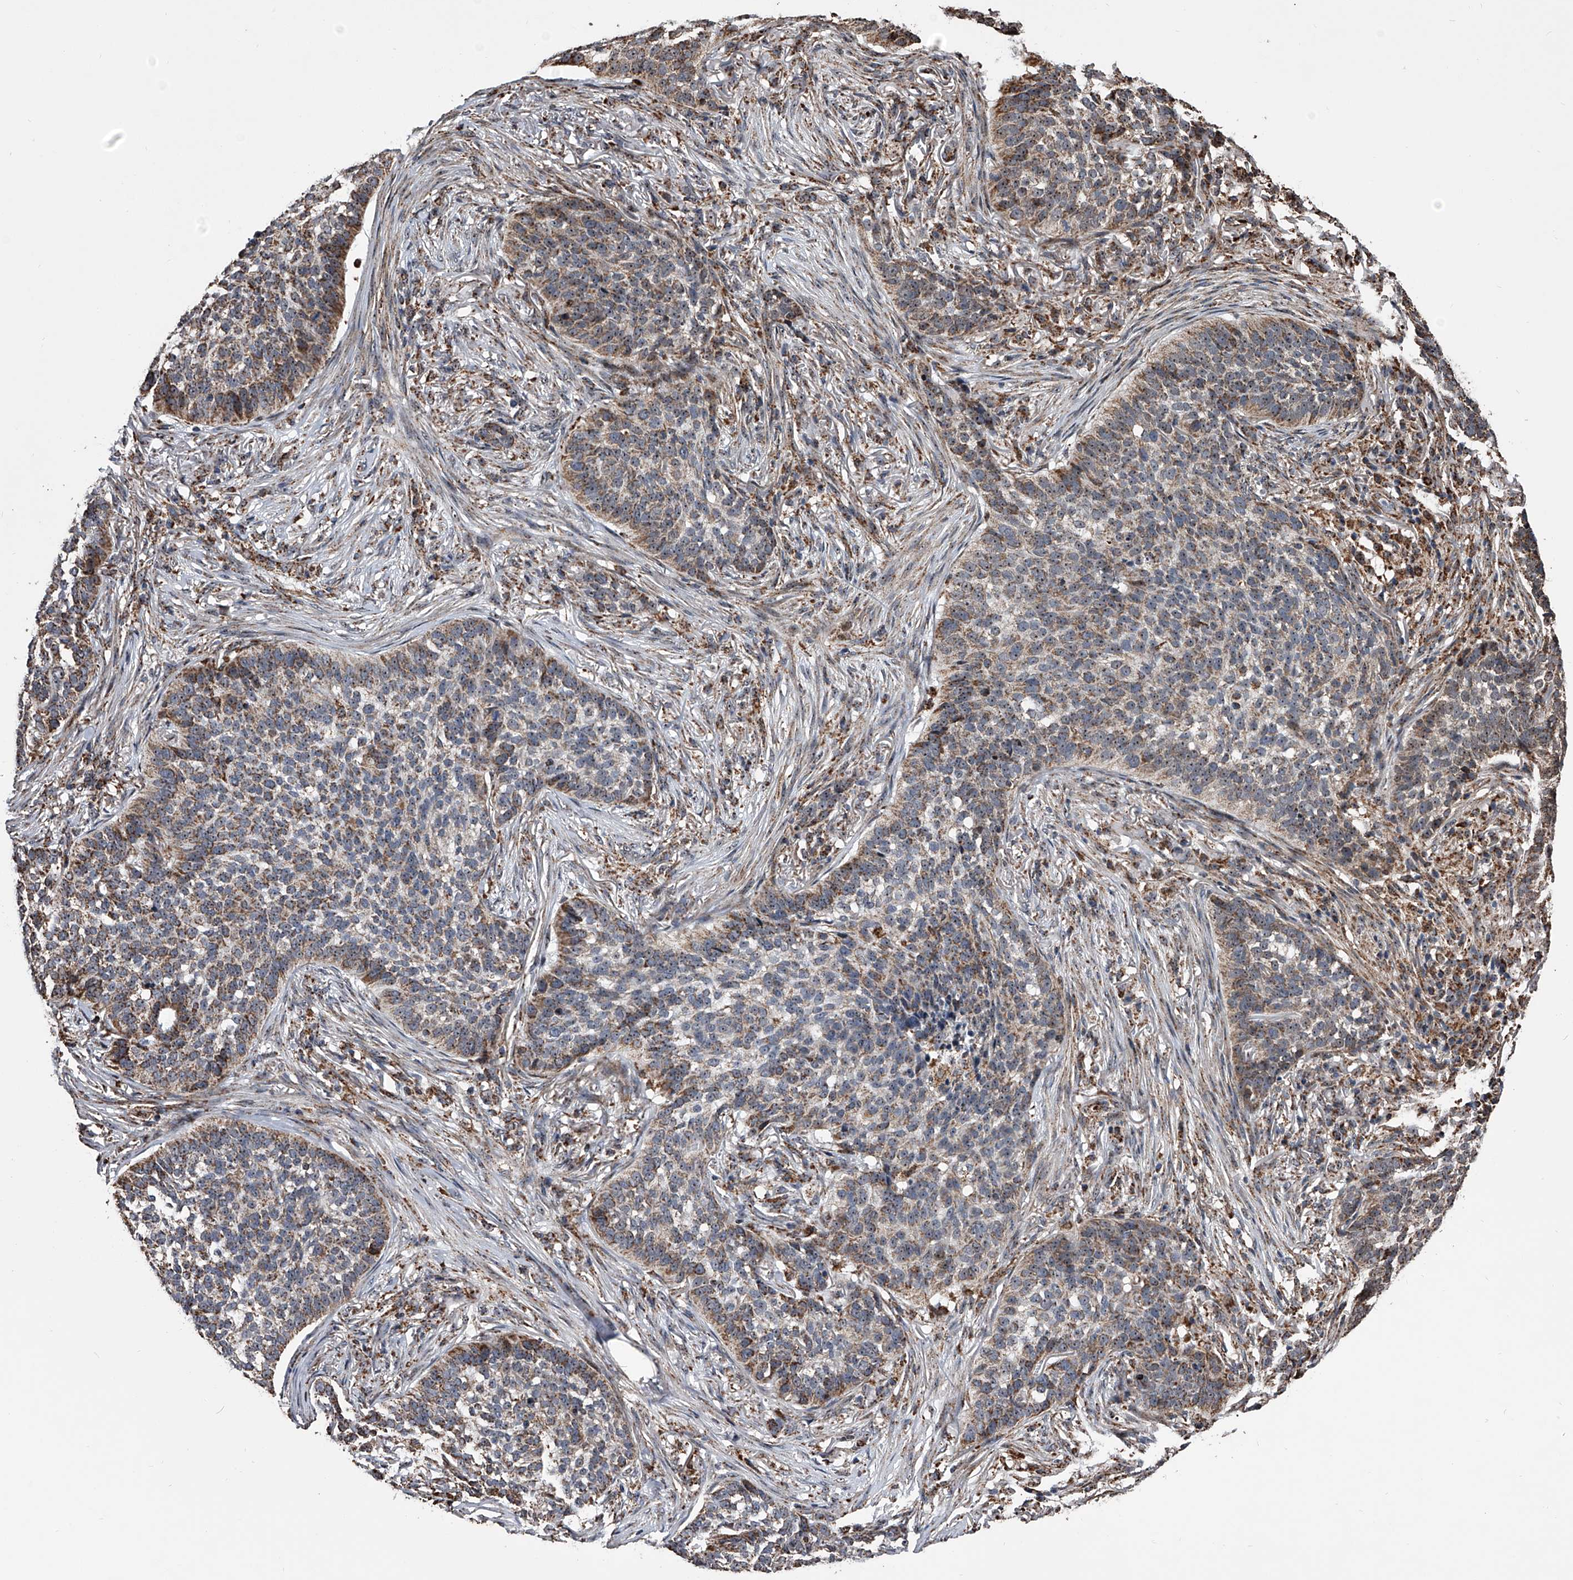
{"staining": {"intensity": "moderate", "quantity": "25%-75%", "location": "cytoplasmic/membranous"}, "tissue": "skin cancer", "cell_type": "Tumor cells", "image_type": "cancer", "snomed": [{"axis": "morphology", "description": "Basal cell carcinoma"}, {"axis": "topography", "description": "Skin"}], "caption": "Skin basal cell carcinoma stained with a brown dye reveals moderate cytoplasmic/membranous positive positivity in about 25%-75% of tumor cells.", "gene": "SMPDL3A", "patient": {"sex": "male", "age": 85}}